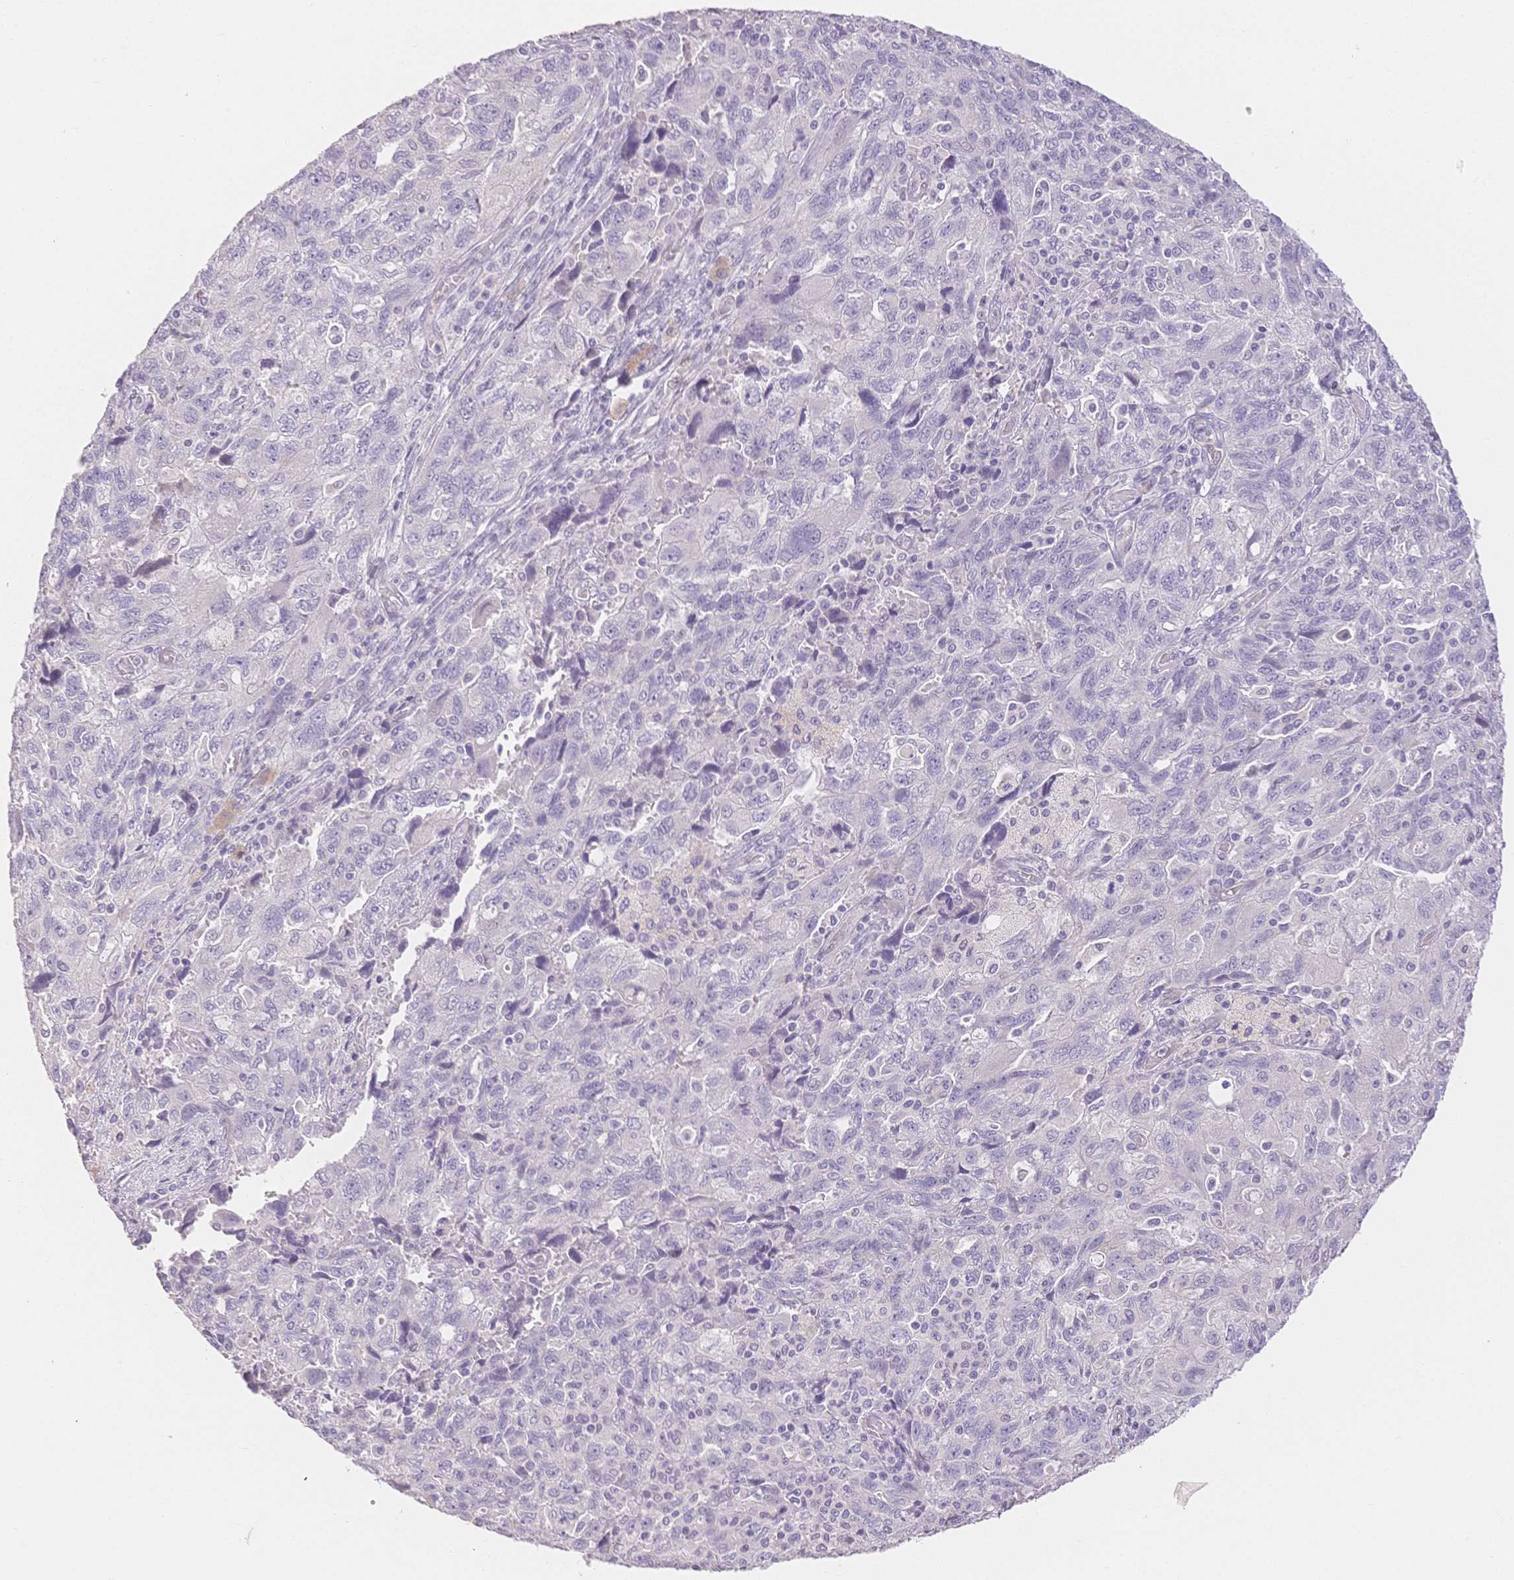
{"staining": {"intensity": "negative", "quantity": "none", "location": "none"}, "tissue": "ovarian cancer", "cell_type": "Tumor cells", "image_type": "cancer", "snomed": [{"axis": "morphology", "description": "Carcinoma, NOS"}, {"axis": "morphology", "description": "Cystadenocarcinoma, serous, NOS"}, {"axis": "topography", "description": "Ovary"}], "caption": "Tumor cells show no significant expression in serous cystadenocarcinoma (ovarian).", "gene": "SUV39H2", "patient": {"sex": "female", "age": 69}}